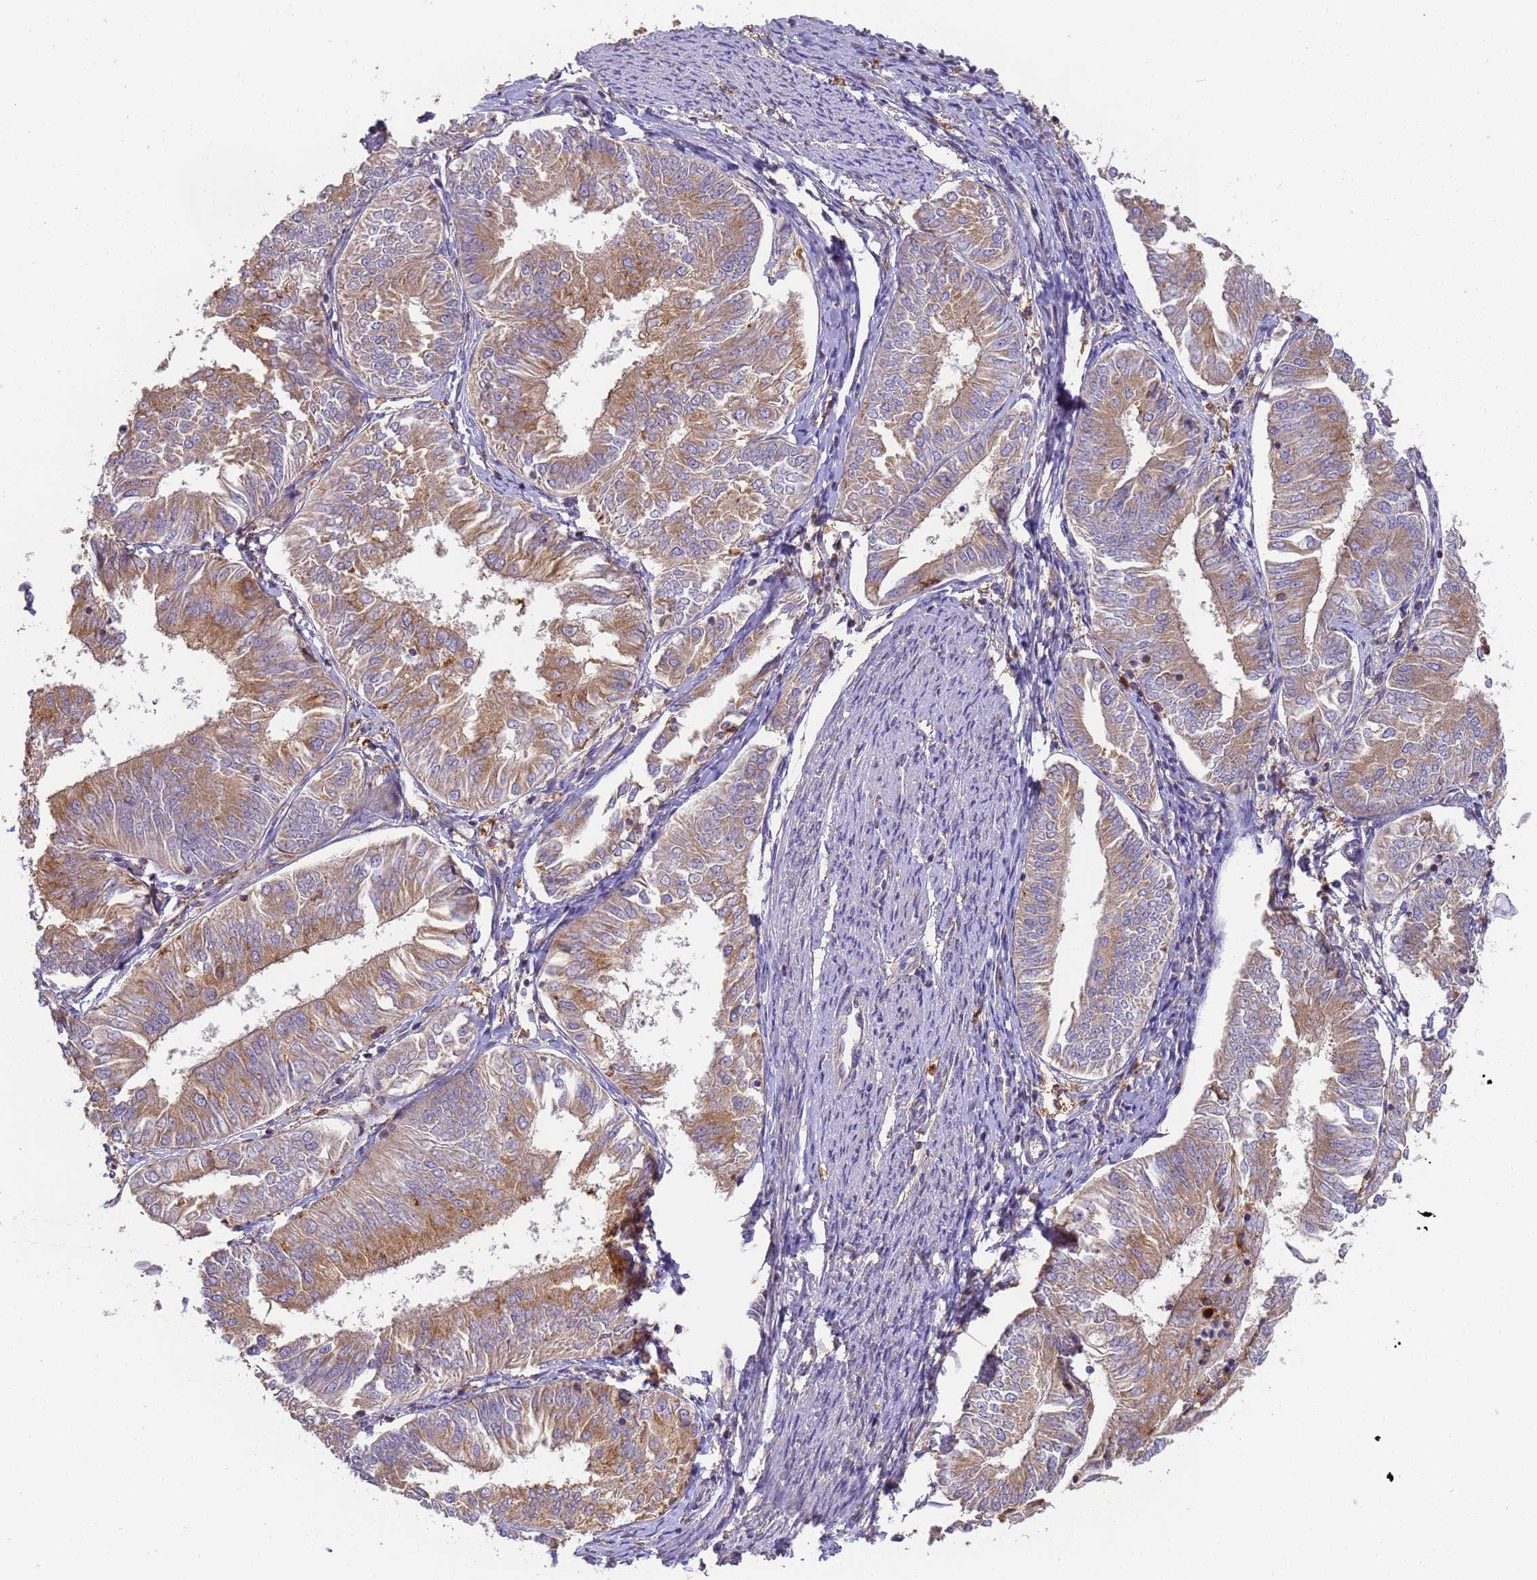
{"staining": {"intensity": "moderate", "quantity": ">75%", "location": "cytoplasmic/membranous"}, "tissue": "endometrial cancer", "cell_type": "Tumor cells", "image_type": "cancer", "snomed": [{"axis": "morphology", "description": "Adenocarcinoma, NOS"}, {"axis": "topography", "description": "Endometrium"}], "caption": "Endometrial cancer (adenocarcinoma) stained with DAB (3,3'-diaminobenzidine) immunohistochemistry exhibits medium levels of moderate cytoplasmic/membranous expression in approximately >75% of tumor cells. The staining is performed using DAB (3,3'-diaminobenzidine) brown chromogen to label protein expression. The nuclei are counter-stained blue using hematoxylin.", "gene": "M6PR", "patient": {"sex": "female", "age": 58}}